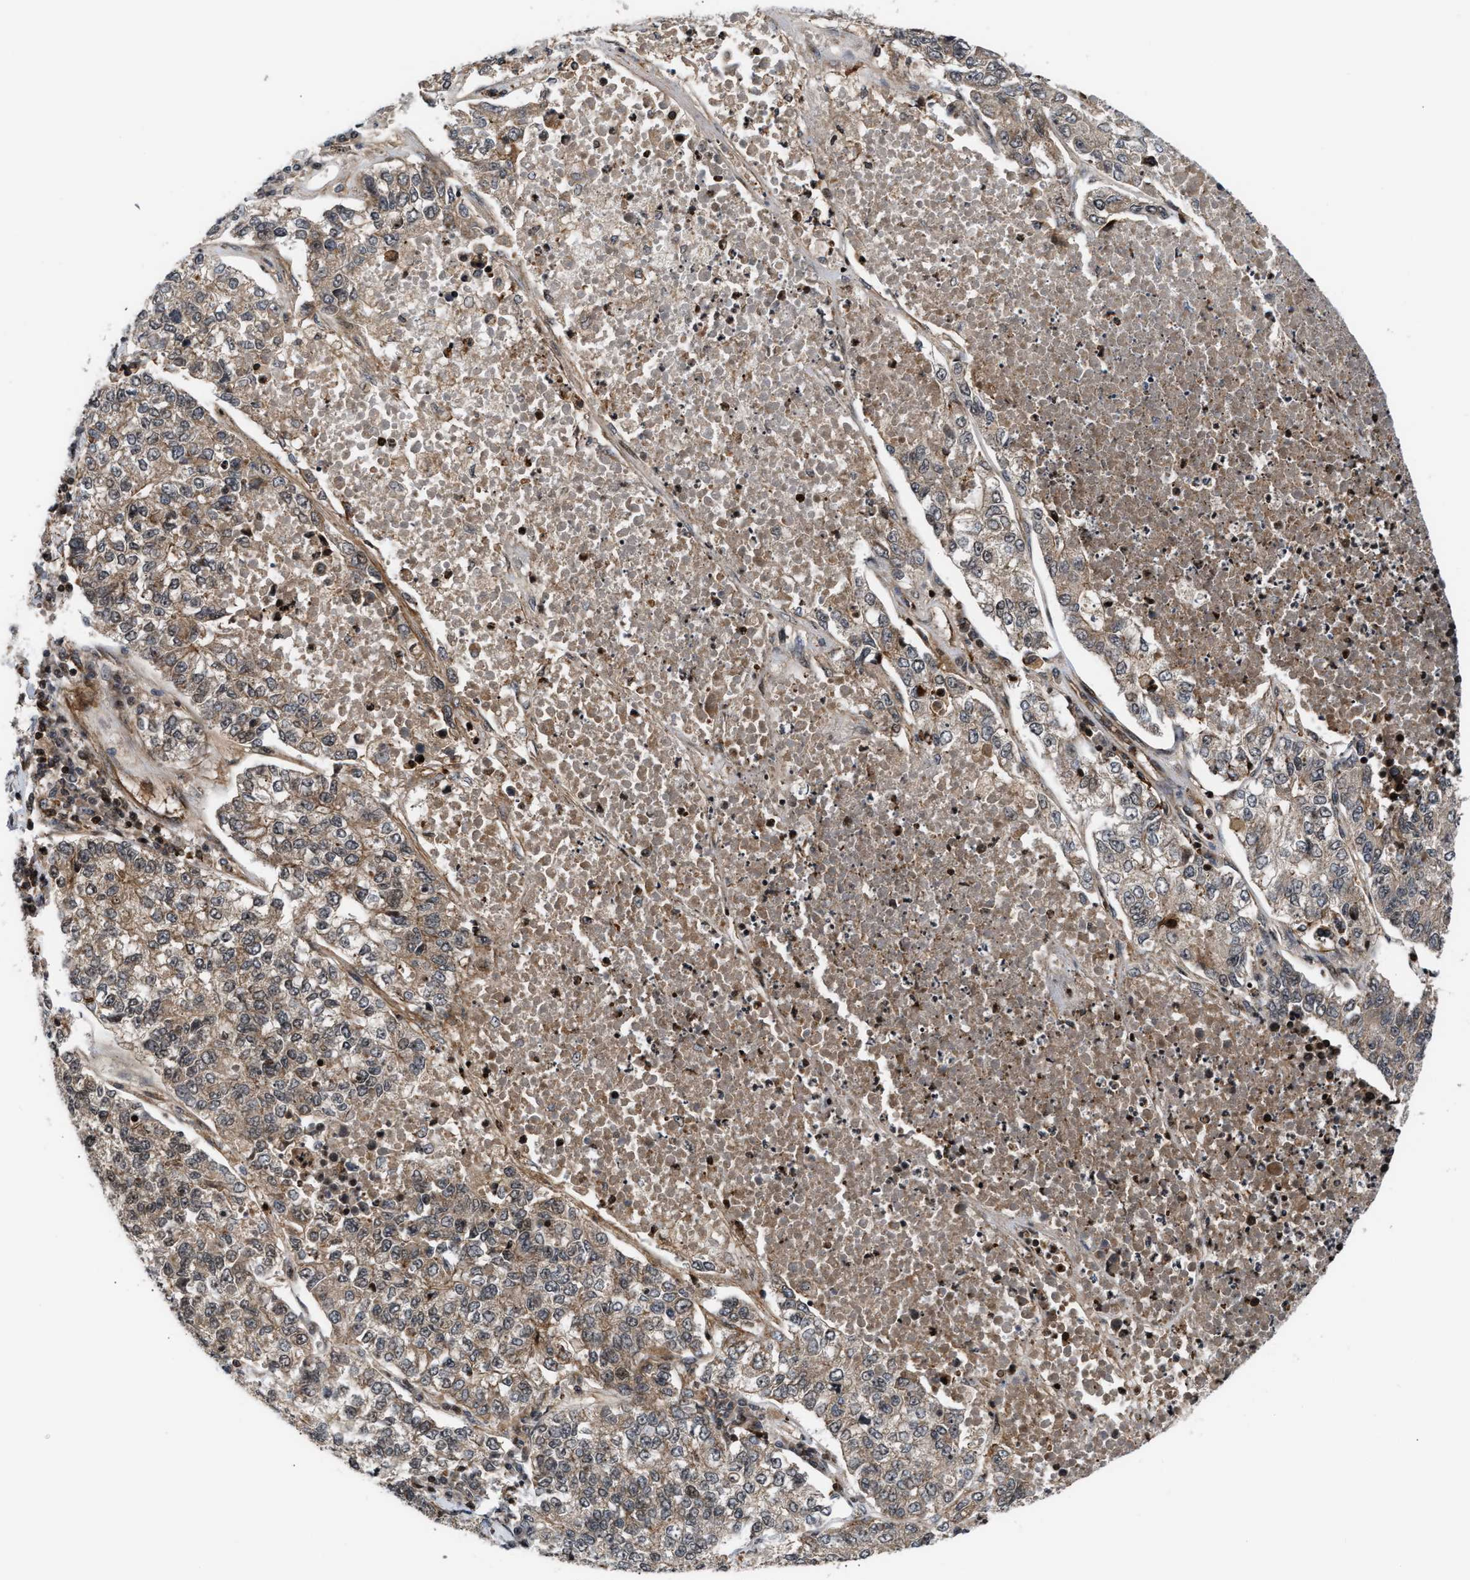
{"staining": {"intensity": "weak", "quantity": ">75%", "location": "cytoplasmic/membranous"}, "tissue": "lung cancer", "cell_type": "Tumor cells", "image_type": "cancer", "snomed": [{"axis": "morphology", "description": "Adenocarcinoma, NOS"}, {"axis": "topography", "description": "Lung"}], "caption": "Immunohistochemical staining of lung cancer displays low levels of weak cytoplasmic/membranous staining in approximately >75% of tumor cells.", "gene": "STAU2", "patient": {"sex": "male", "age": 49}}